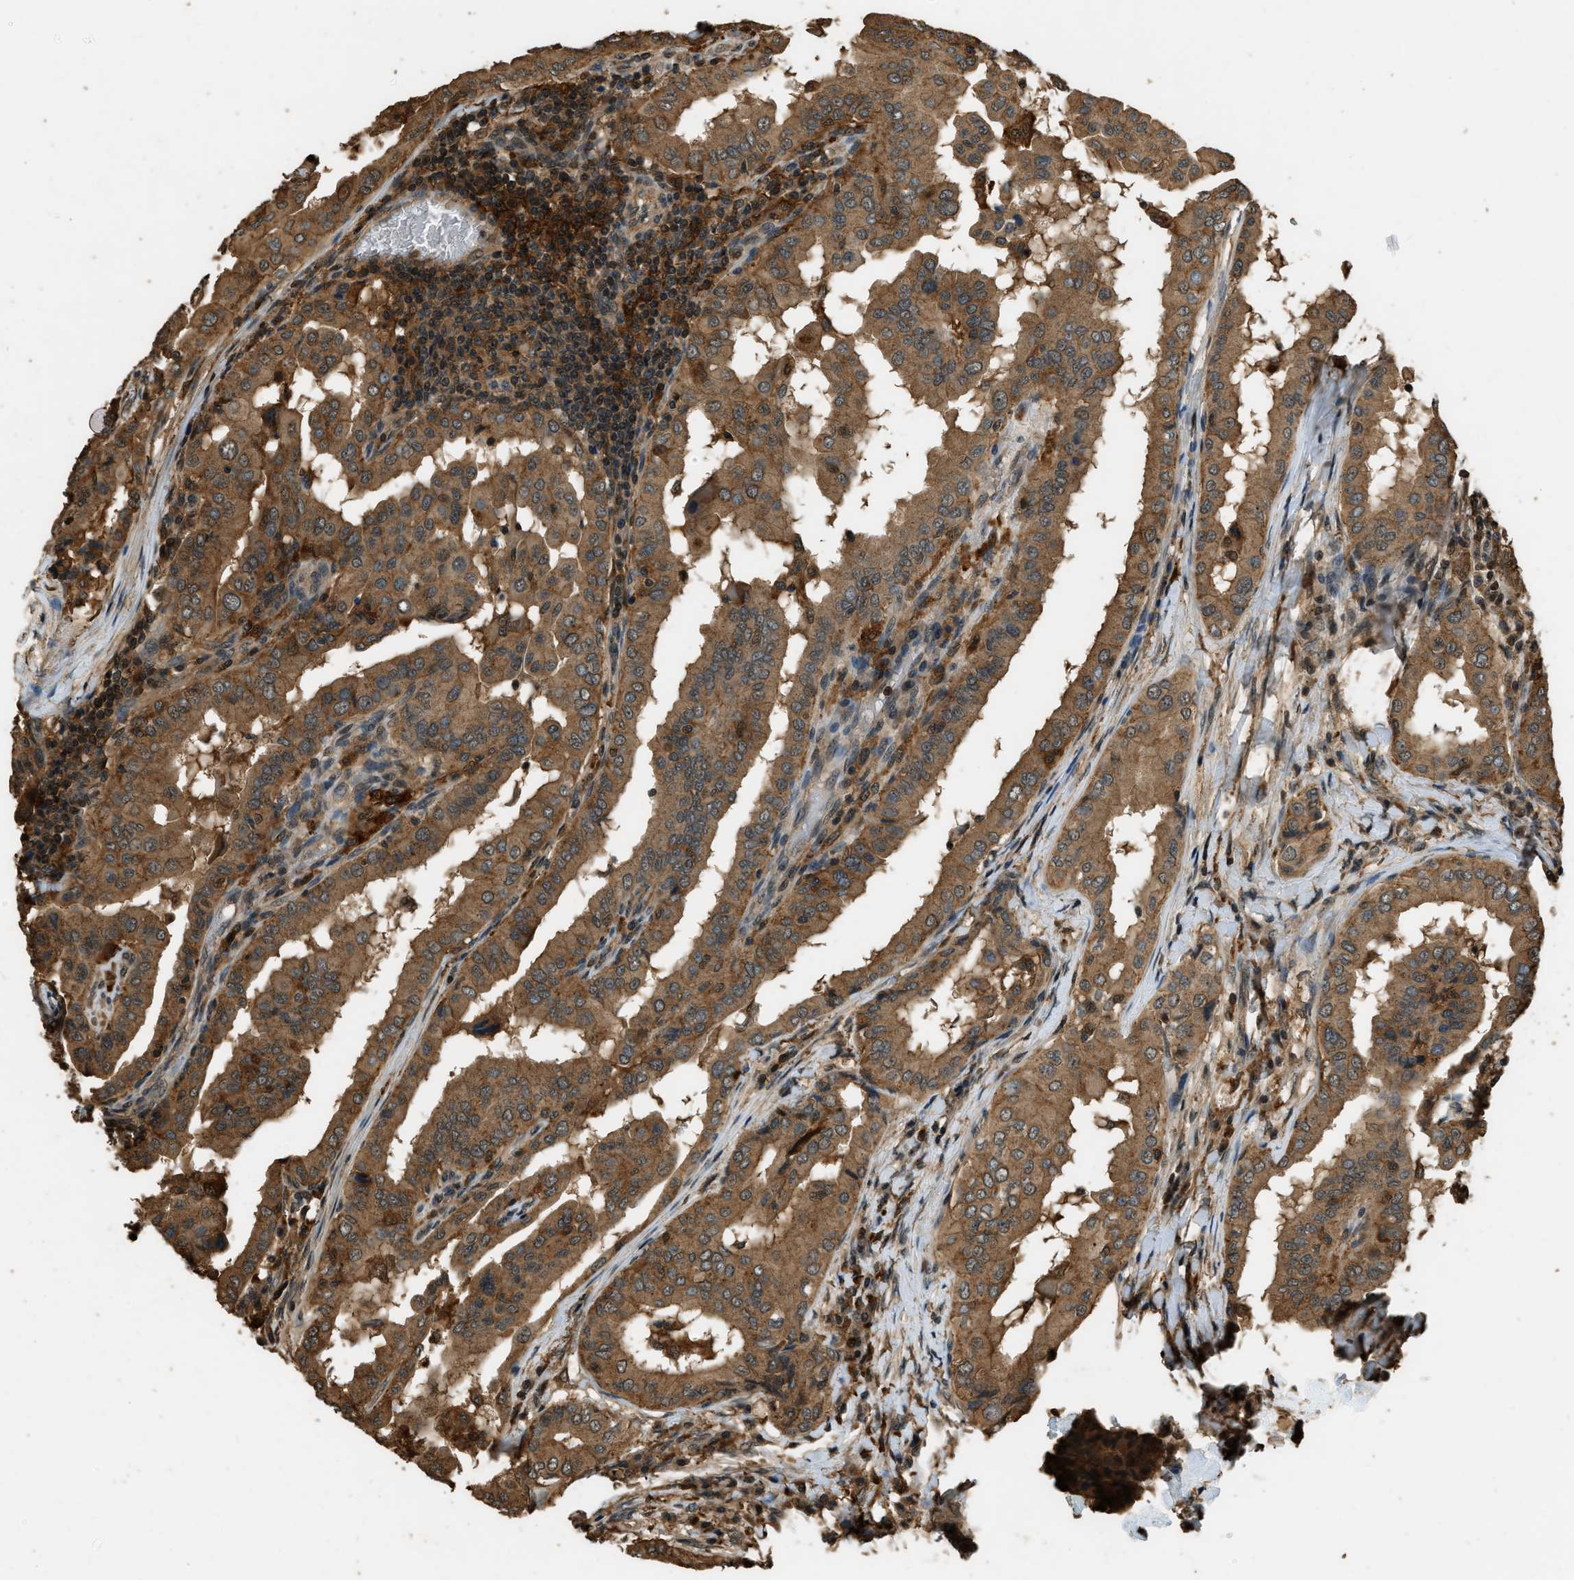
{"staining": {"intensity": "moderate", "quantity": ">75%", "location": "cytoplasmic/membranous"}, "tissue": "thyroid cancer", "cell_type": "Tumor cells", "image_type": "cancer", "snomed": [{"axis": "morphology", "description": "Papillary adenocarcinoma, NOS"}, {"axis": "topography", "description": "Thyroid gland"}], "caption": "Immunohistochemical staining of human papillary adenocarcinoma (thyroid) reveals medium levels of moderate cytoplasmic/membranous expression in about >75% of tumor cells.", "gene": "RAP2A", "patient": {"sex": "male", "age": 33}}